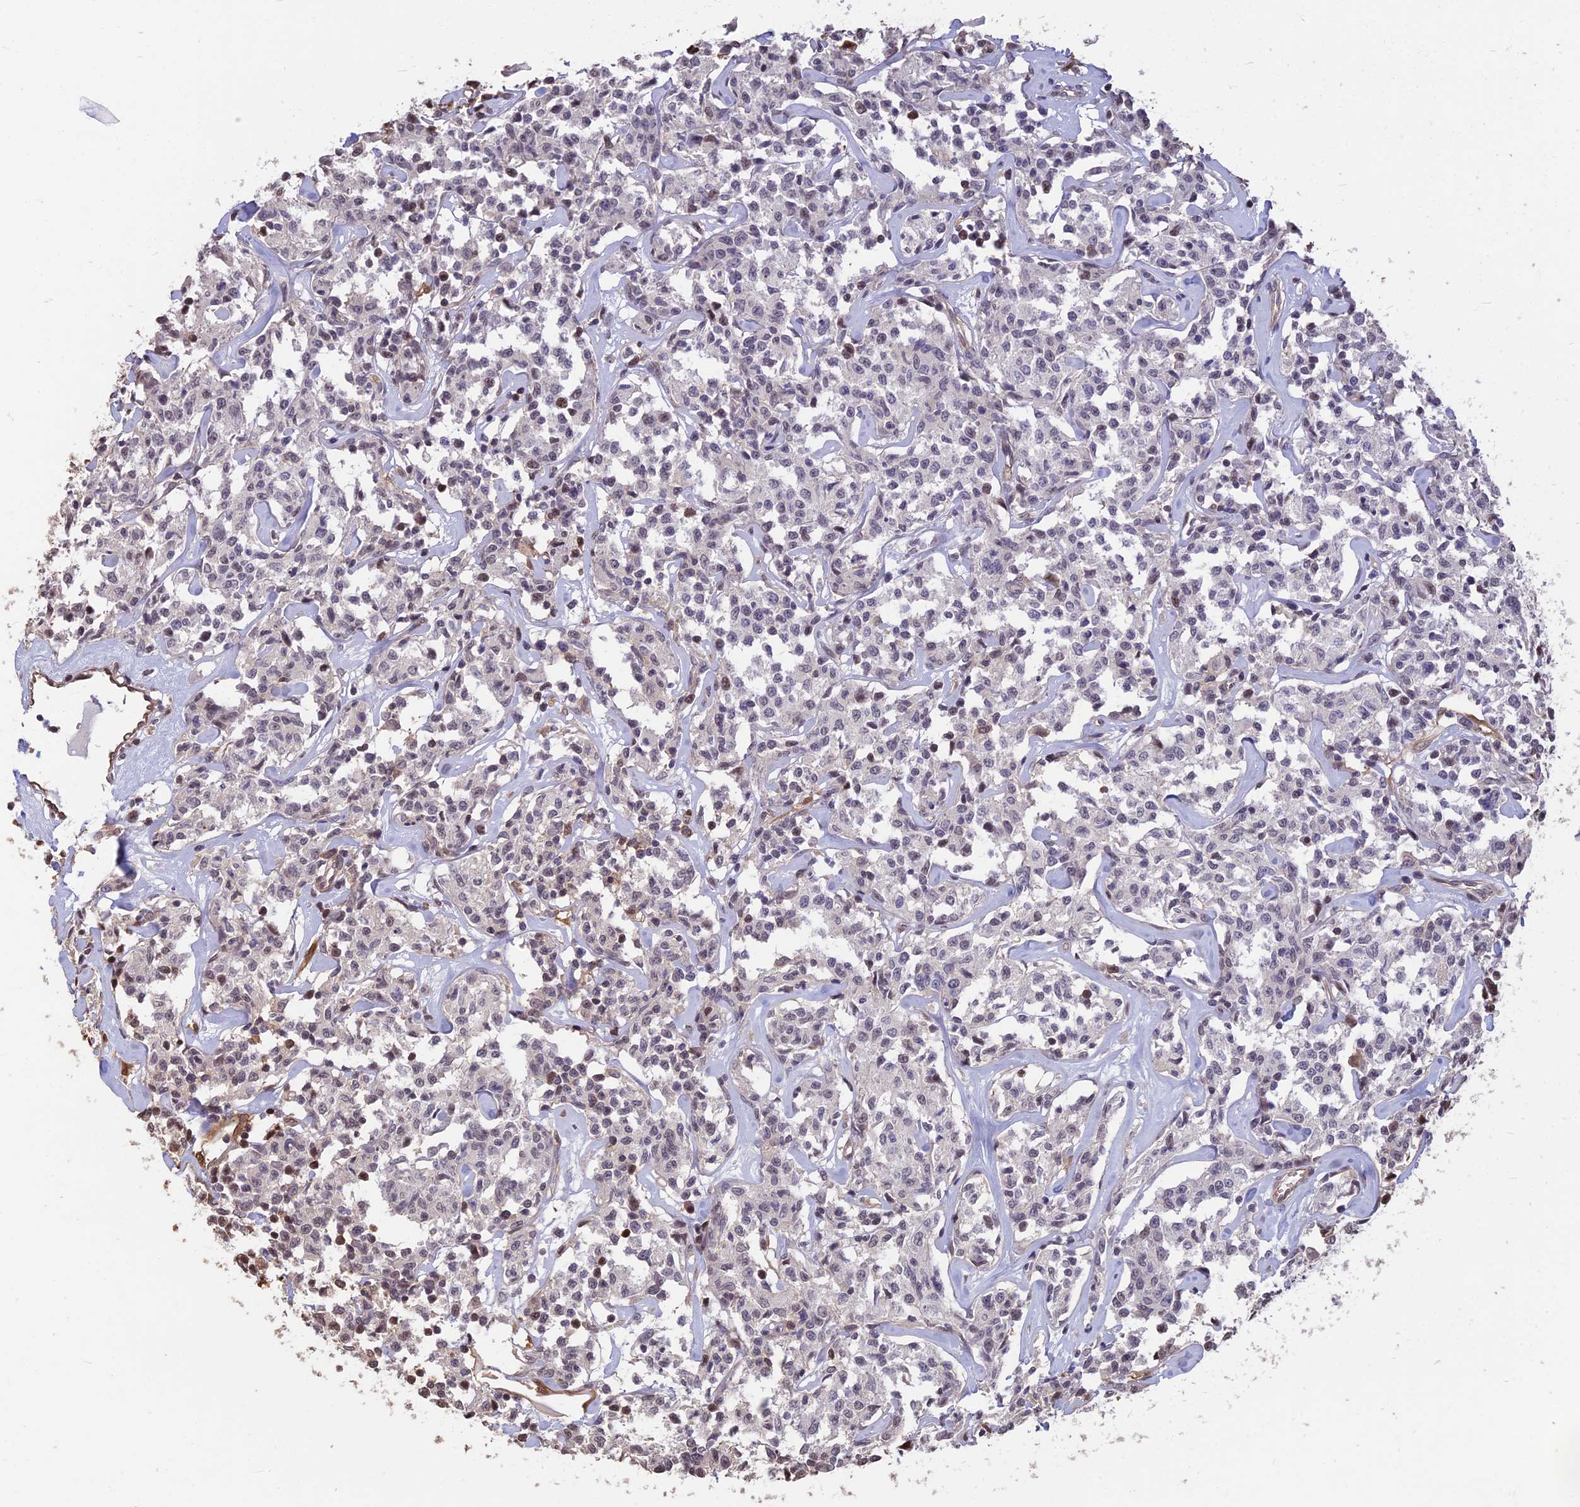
{"staining": {"intensity": "negative", "quantity": "none", "location": "none"}, "tissue": "lymphoma", "cell_type": "Tumor cells", "image_type": "cancer", "snomed": [{"axis": "morphology", "description": "Malignant lymphoma, non-Hodgkin's type, Low grade"}, {"axis": "topography", "description": "Small intestine"}], "caption": "This is an immunohistochemistry (IHC) micrograph of human lymphoma. There is no expression in tumor cells.", "gene": "LRRN3", "patient": {"sex": "female", "age": 59}}